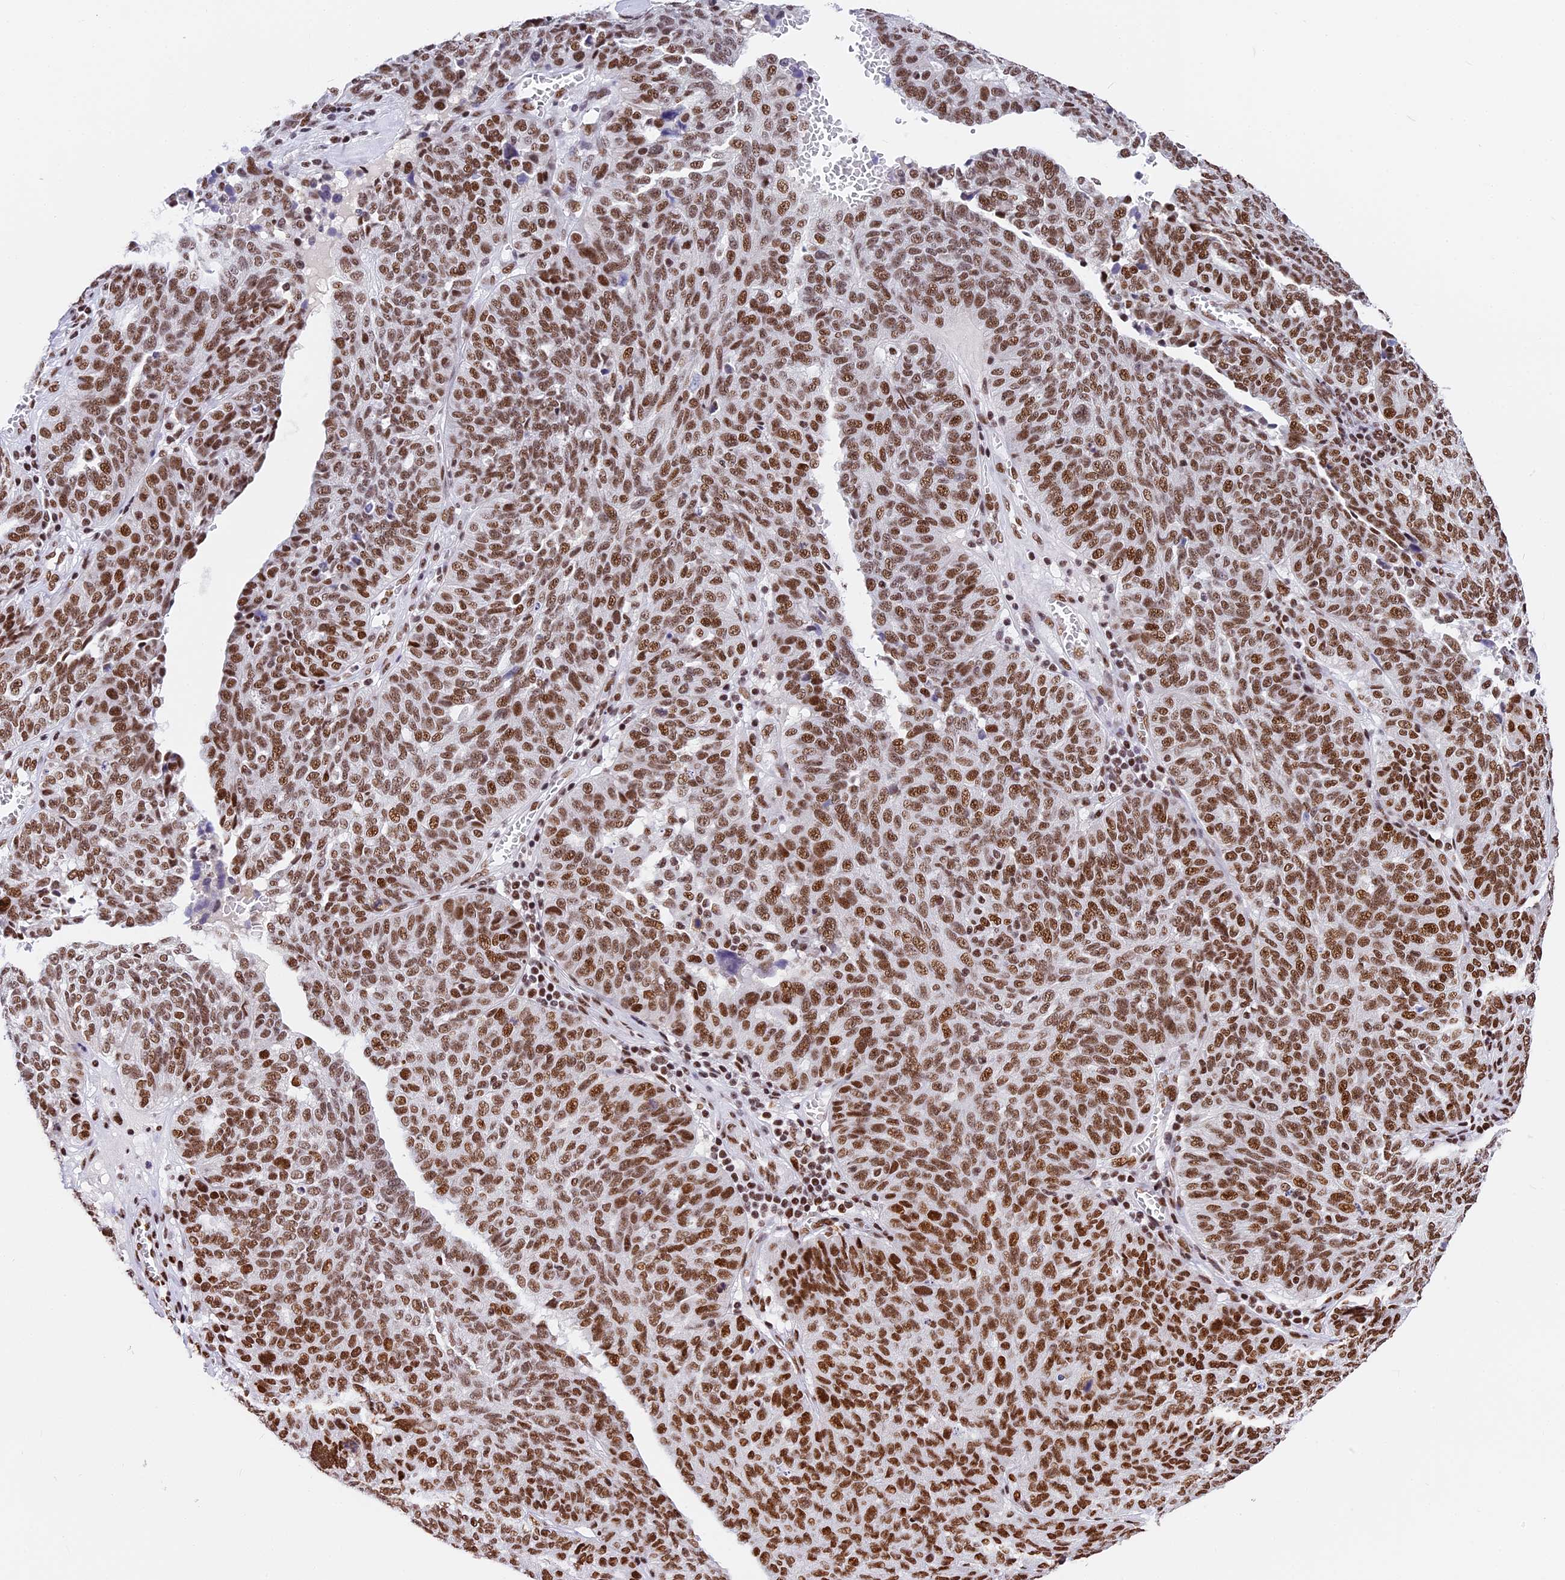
{"staining": {"intensity": "strong", "quantity": ">75%", "location": "nuclear"}, "tissue": "ovarian cancer", "cell_type": "Tumor cells", "image_type": "cancer", "snomed": [{"axis": "morphology", "description": "Cystadenocarcinoma, serous, NOS"}, {"axis": "topography", "description": "Ovary"}], "caption": "The micrograph shows staining of ovarian serous cystadenocarcinoma, revealing strong nuclear protein expression (brown color) within tumor cells.", "gene": "SBNO1", "patient": {"sex": "female", "age": 59}}